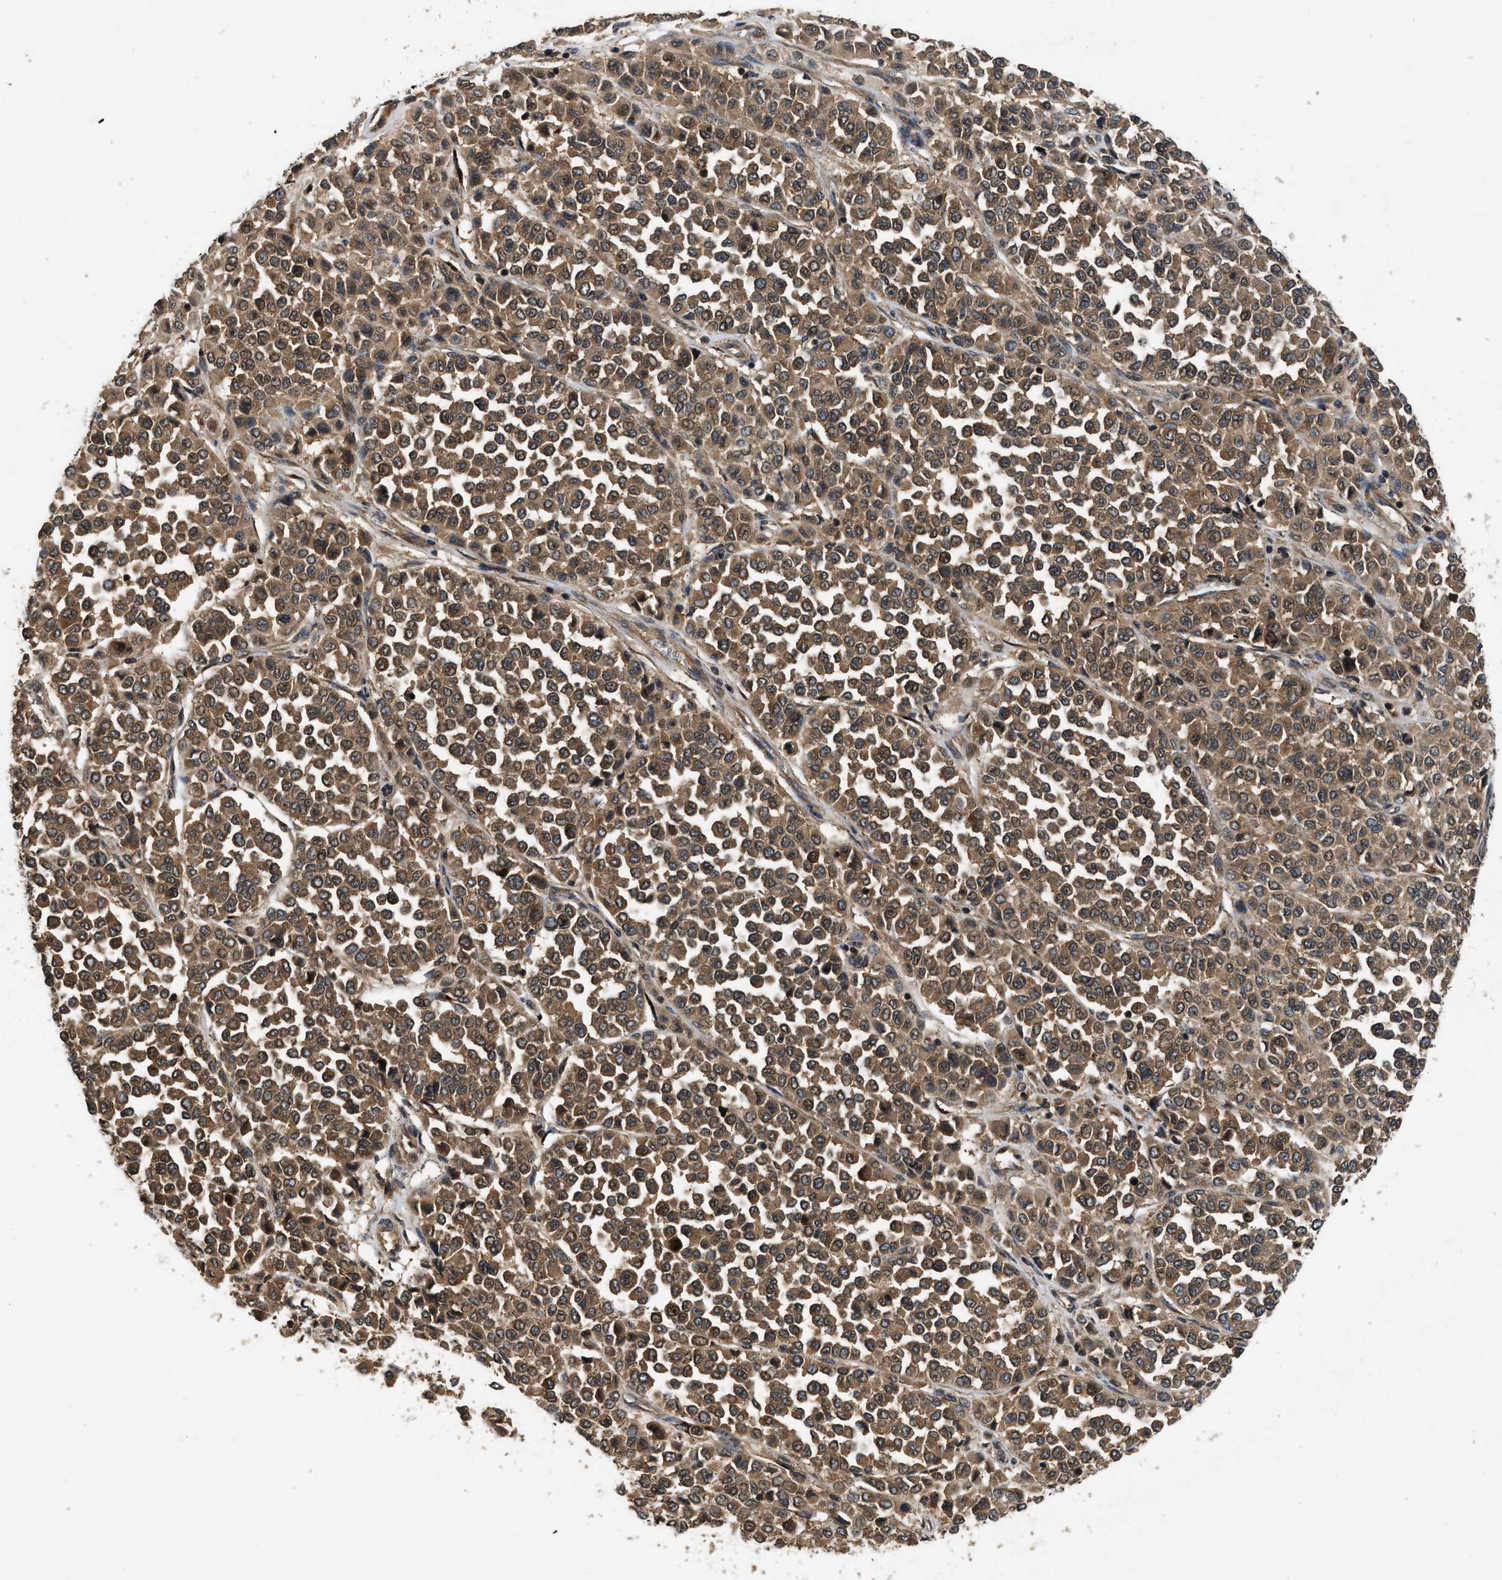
{"staining": {"intensity": "moderate", "quantity": ">75%", "location": "cytoplasmic/membranous"}, "tissue": "melanoma", "cell_type": "Tumor cells", "image_type": "cancer", "snomed": [{"axis": "morphology", "description": "Malignant melanoma, Metastatic site"}, {"axis": "topography", "description": "Pancreas"}], "caption": "Melanoma stained for a protein (brown) shows moderate cytoplasmic/membranous positive expression in approximately >75% of tumor cells.", "gene": "RPS6KB1", "patient": {"sex": "female", "age": 30}}